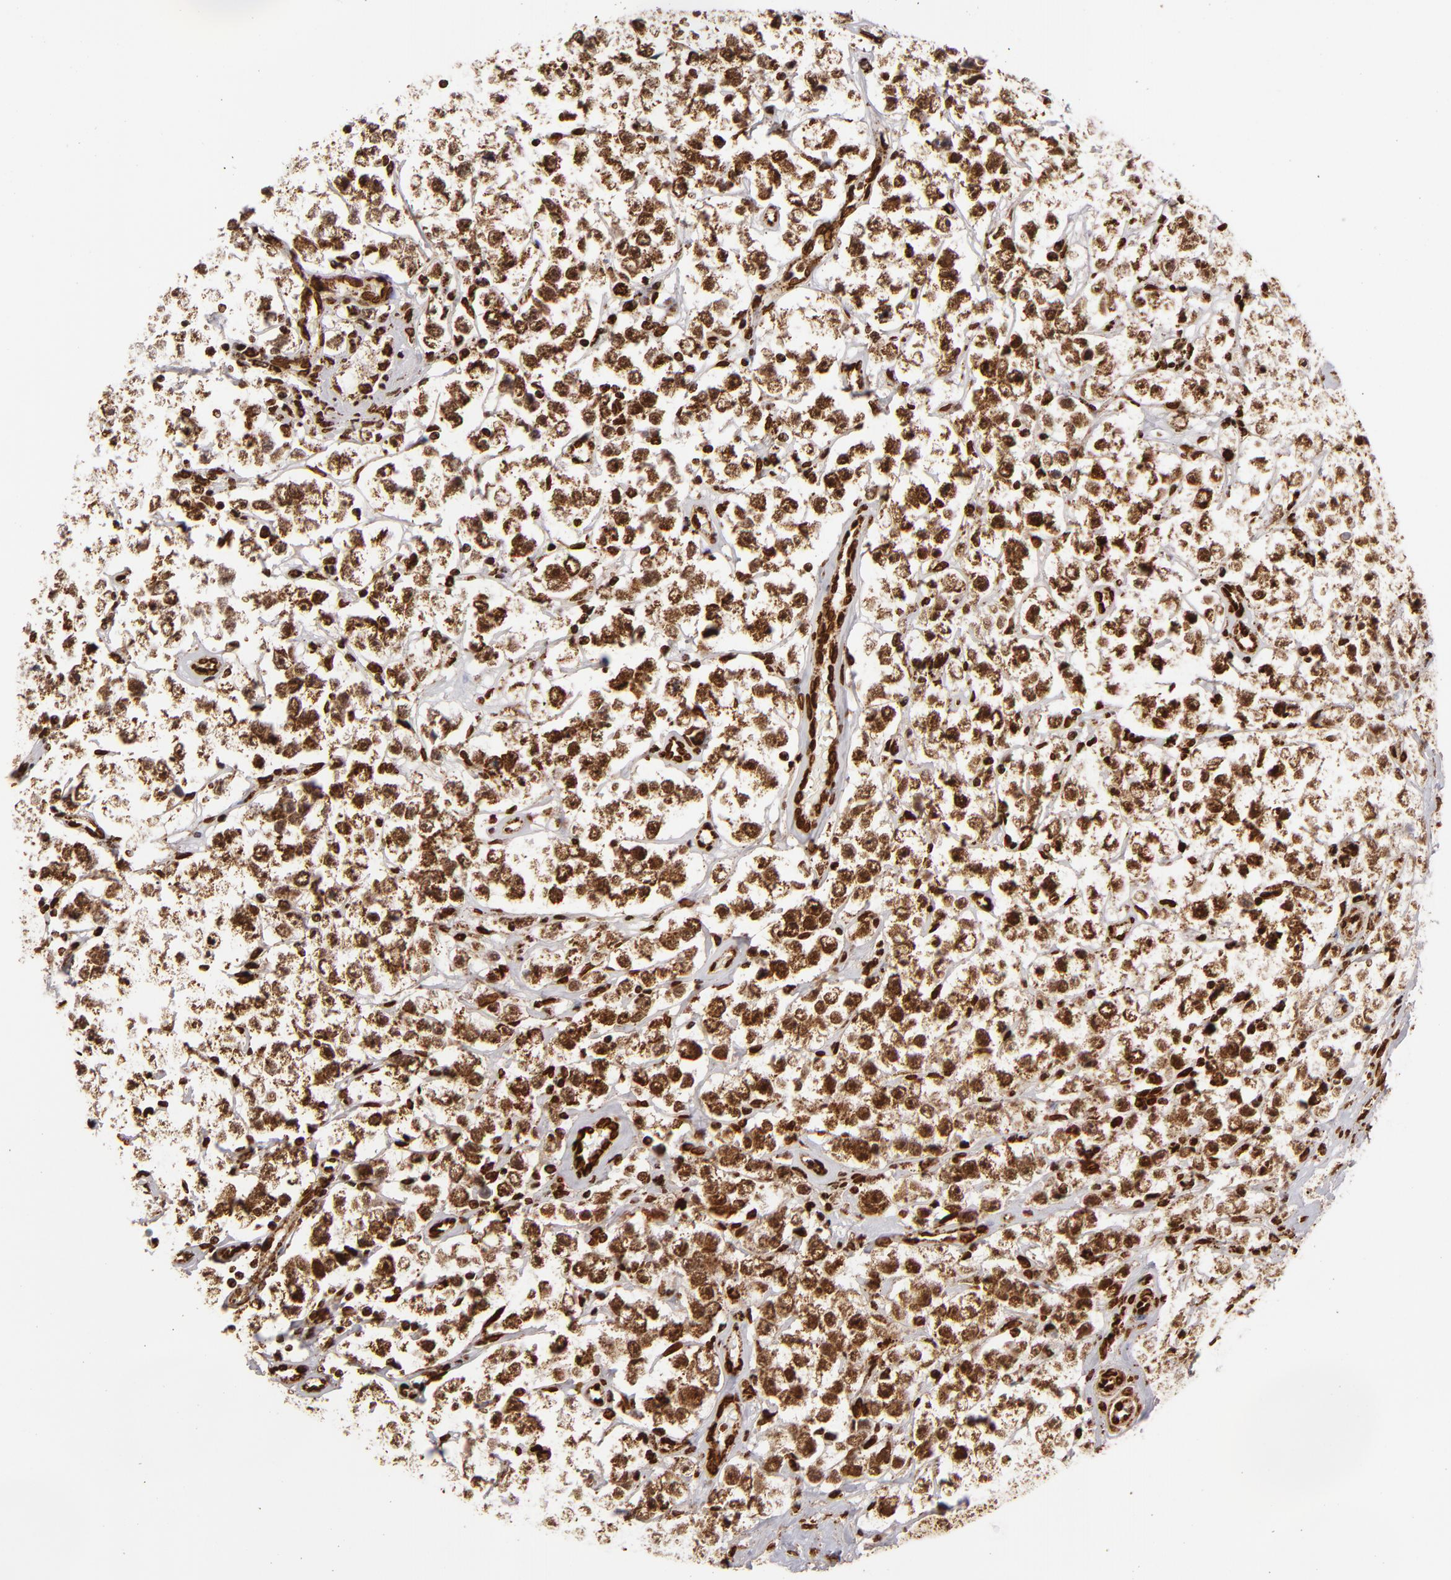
{"staining": {"intensity": "strong", "quantity": ">75%", "location": "cytoplasmic/membranous,nuclear"}, "tissue": "testis cancer", "cell_type": "Tumor cells", "image_type": "cancer", "snomed": [{"axis": "morphology", "description": "Seminoma, NOS"}, {"axis": "topography", "description": "Testis"}], "caption": "Testis seminoma stained with a brown dye reveals strong cytoplasmic/membranous and nuclear positive positivity in about >75% of tumor cells.", "gene": "CUL3", "patient": {"sex": "male", "age": 52}}